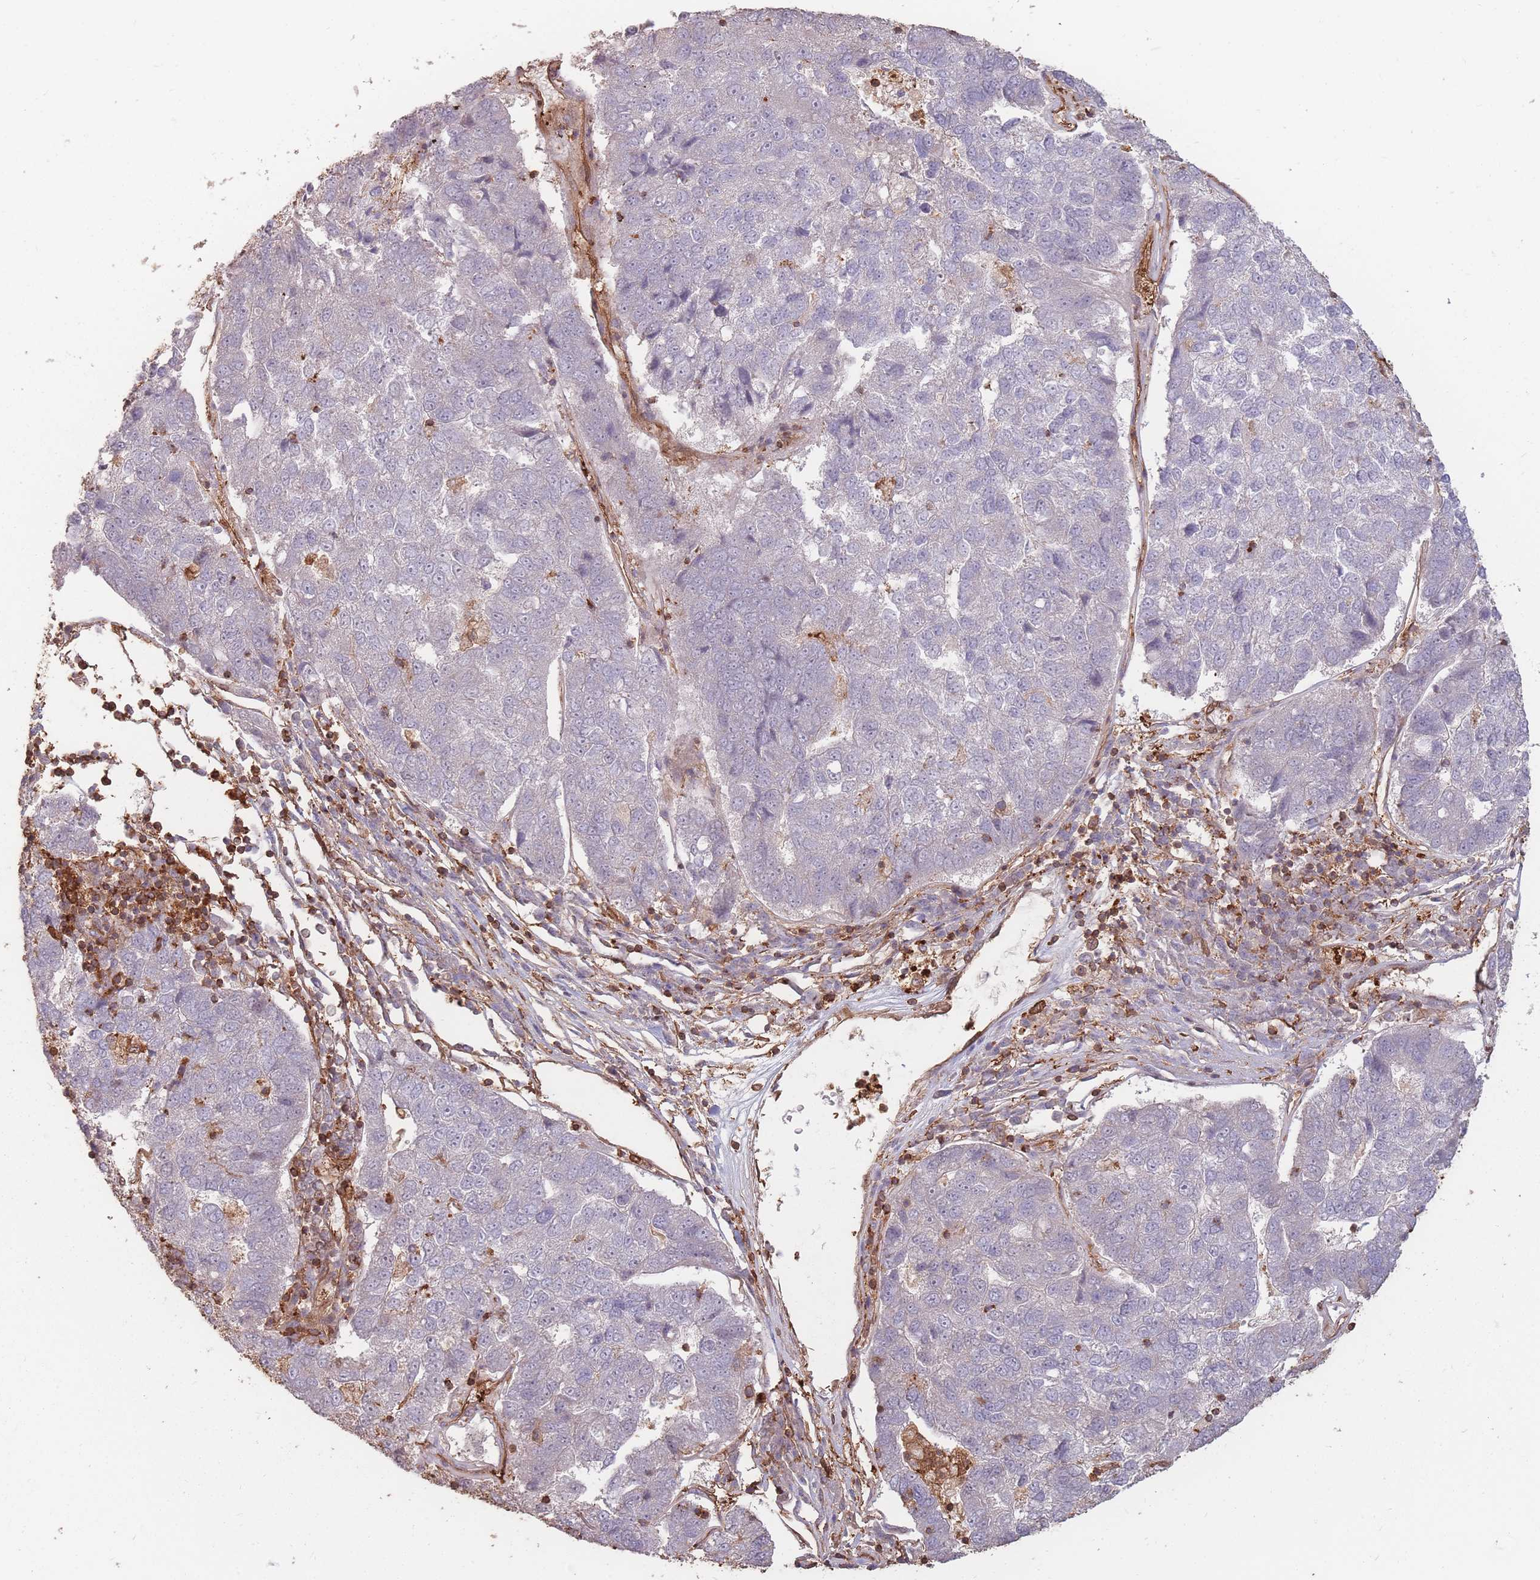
{"staining": {"intensity": "negative", "quantity": "none", "location": "none"}, "tissue": "pancreatic cancer", "cell_type": "Tumor cells", "image_type": "cancer", "snomed": [{"axis": "morphology", "description": "Adenocarcinoma, NOS"}, {"axis": "topography", "description": "Pancreas"}], "caption": "Human adenocarcinoma (pancreatic) stained for a protein using immunohistochemistry (IHC) reveals no staining in tumor cells.", "gene": "PLS3", "patient": {"sex": "female", "age": 61}}